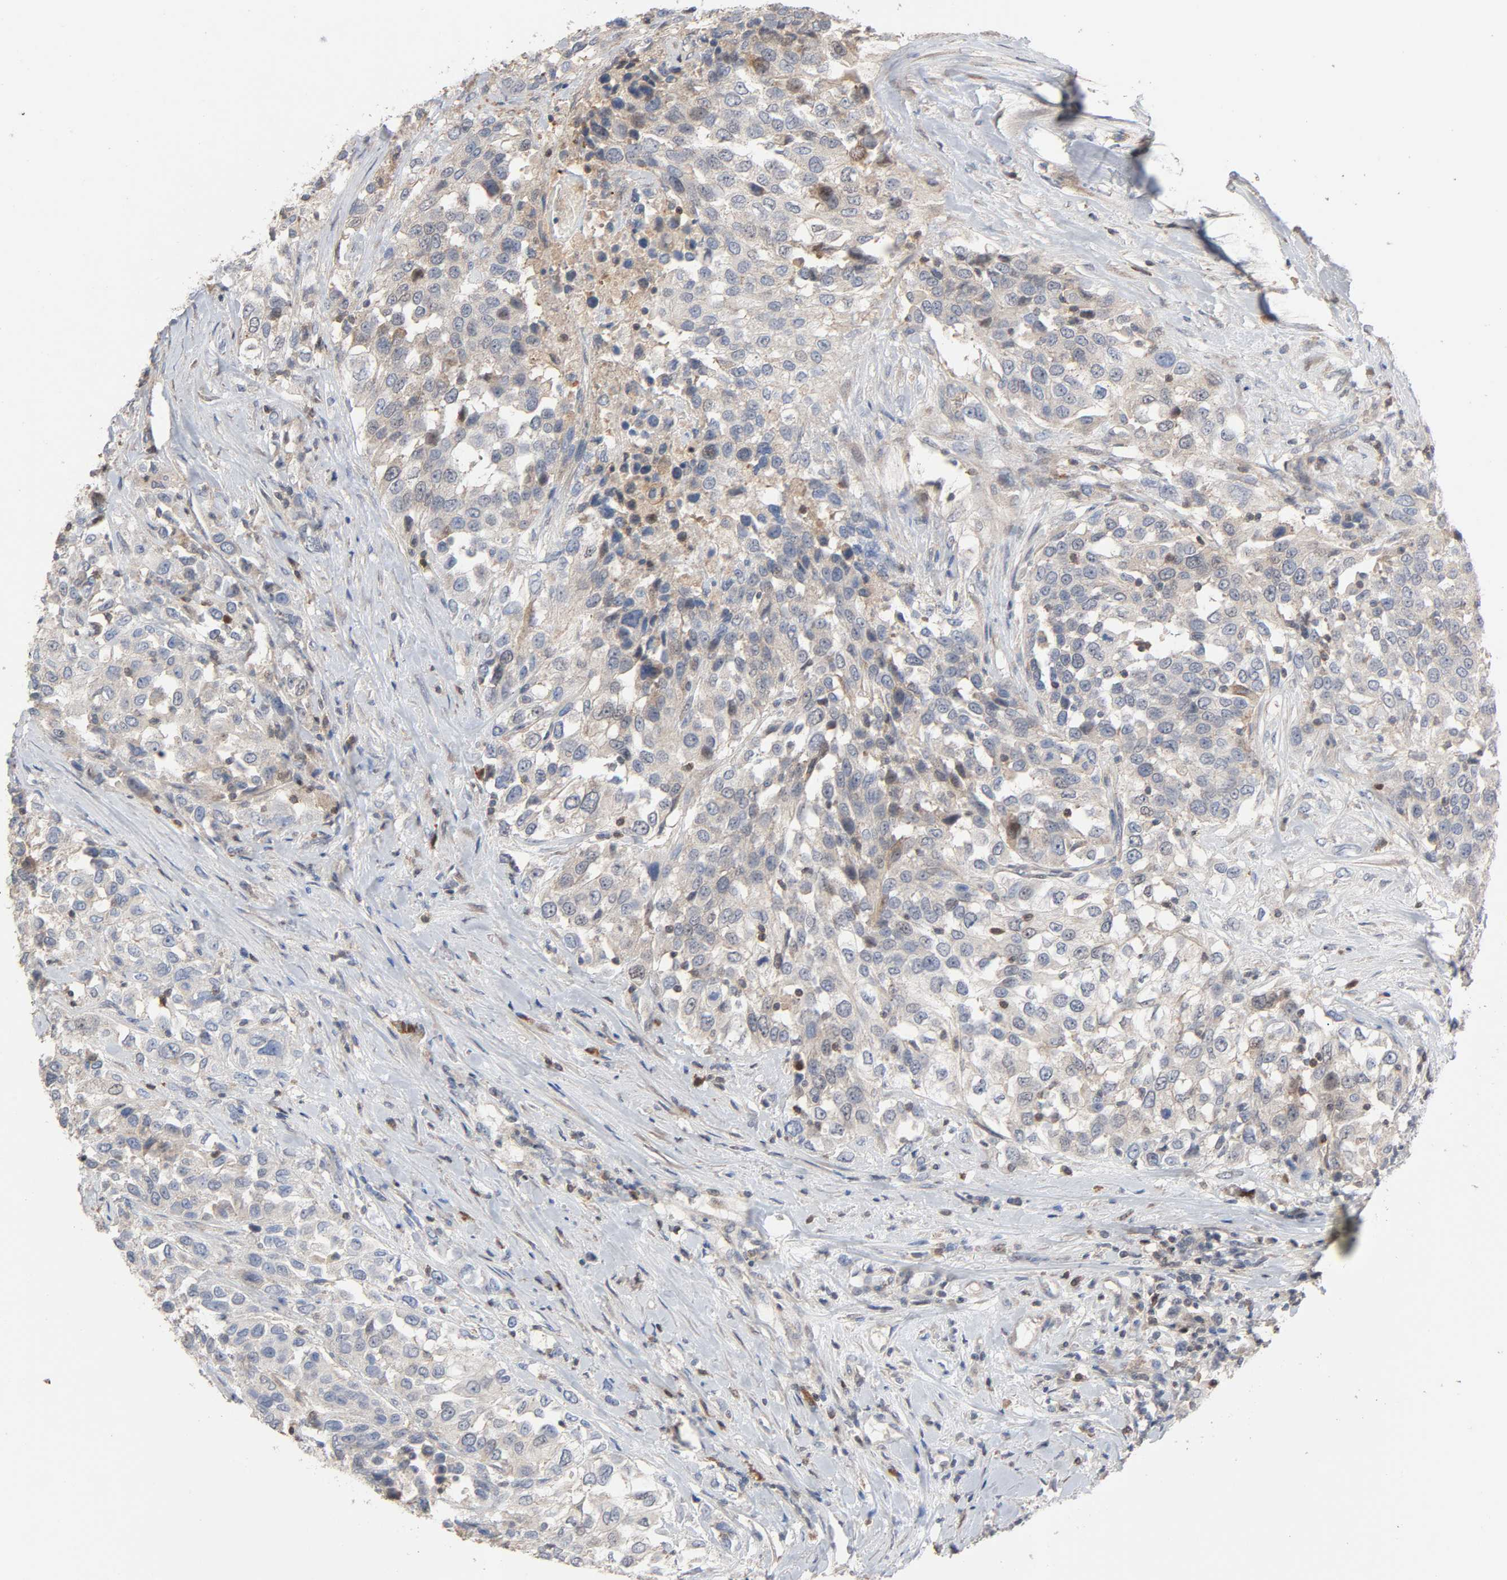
{"staining": {"intensity": "weak", "quantity": "<25%", "location": "cytoplasmic/membranous"}, "tissue": "urothelial cancer", "cell_type": "Tumor cells", "image_type": "cancer", "snomed": [{"axis": "morphology", "description": "Urothelial carcinoma, High grade"}, {"axis": "topography", "description": "Urinary bladder"}], "caption": "DAB immunohistochemical staining of human urothelial cancer exhibits no significant staining in tumor cells.", "gene": "CDK6", "patient": {"sex": "female", "age": 80}}